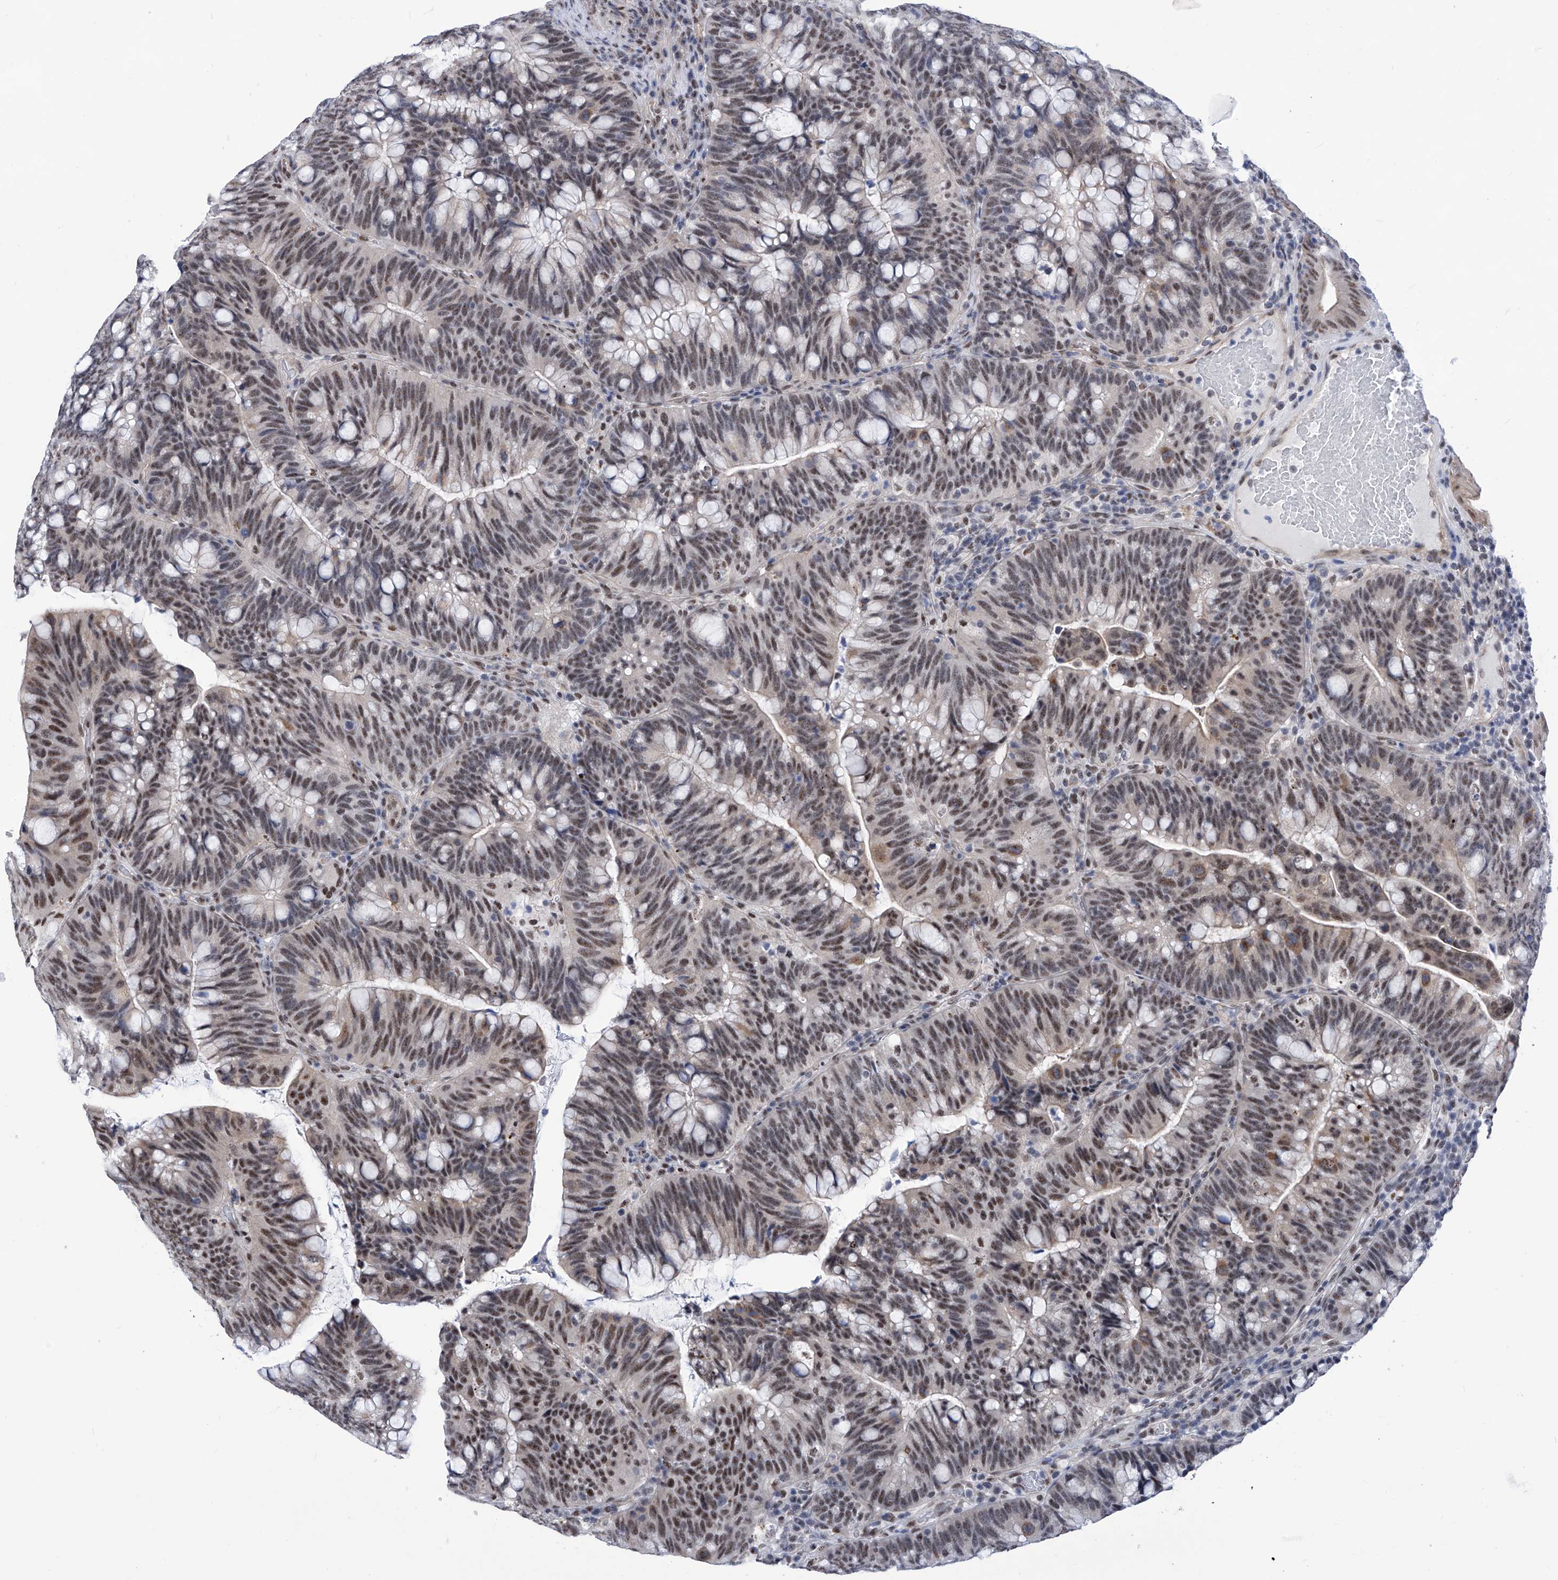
{"staining": {"intensity": "moderate", "quantity": ">75%", "location": "nuclear"}, "tissue": "colorectal cancer", "cell_type": "Tumor cells", "image_type": "cancer", "snomed": [{"axis": "morphology", "description": "Adenocarcinoma, NOS"}, {"axis": "topography", "description": "Colon"}], "caption": "Protein staining shows moderate nuclear staining in approximately >75% of tumor cells in colorectal adenocarcinoma.", "gene": "SART1", "patient": {"sex": "female", "age": 66}}